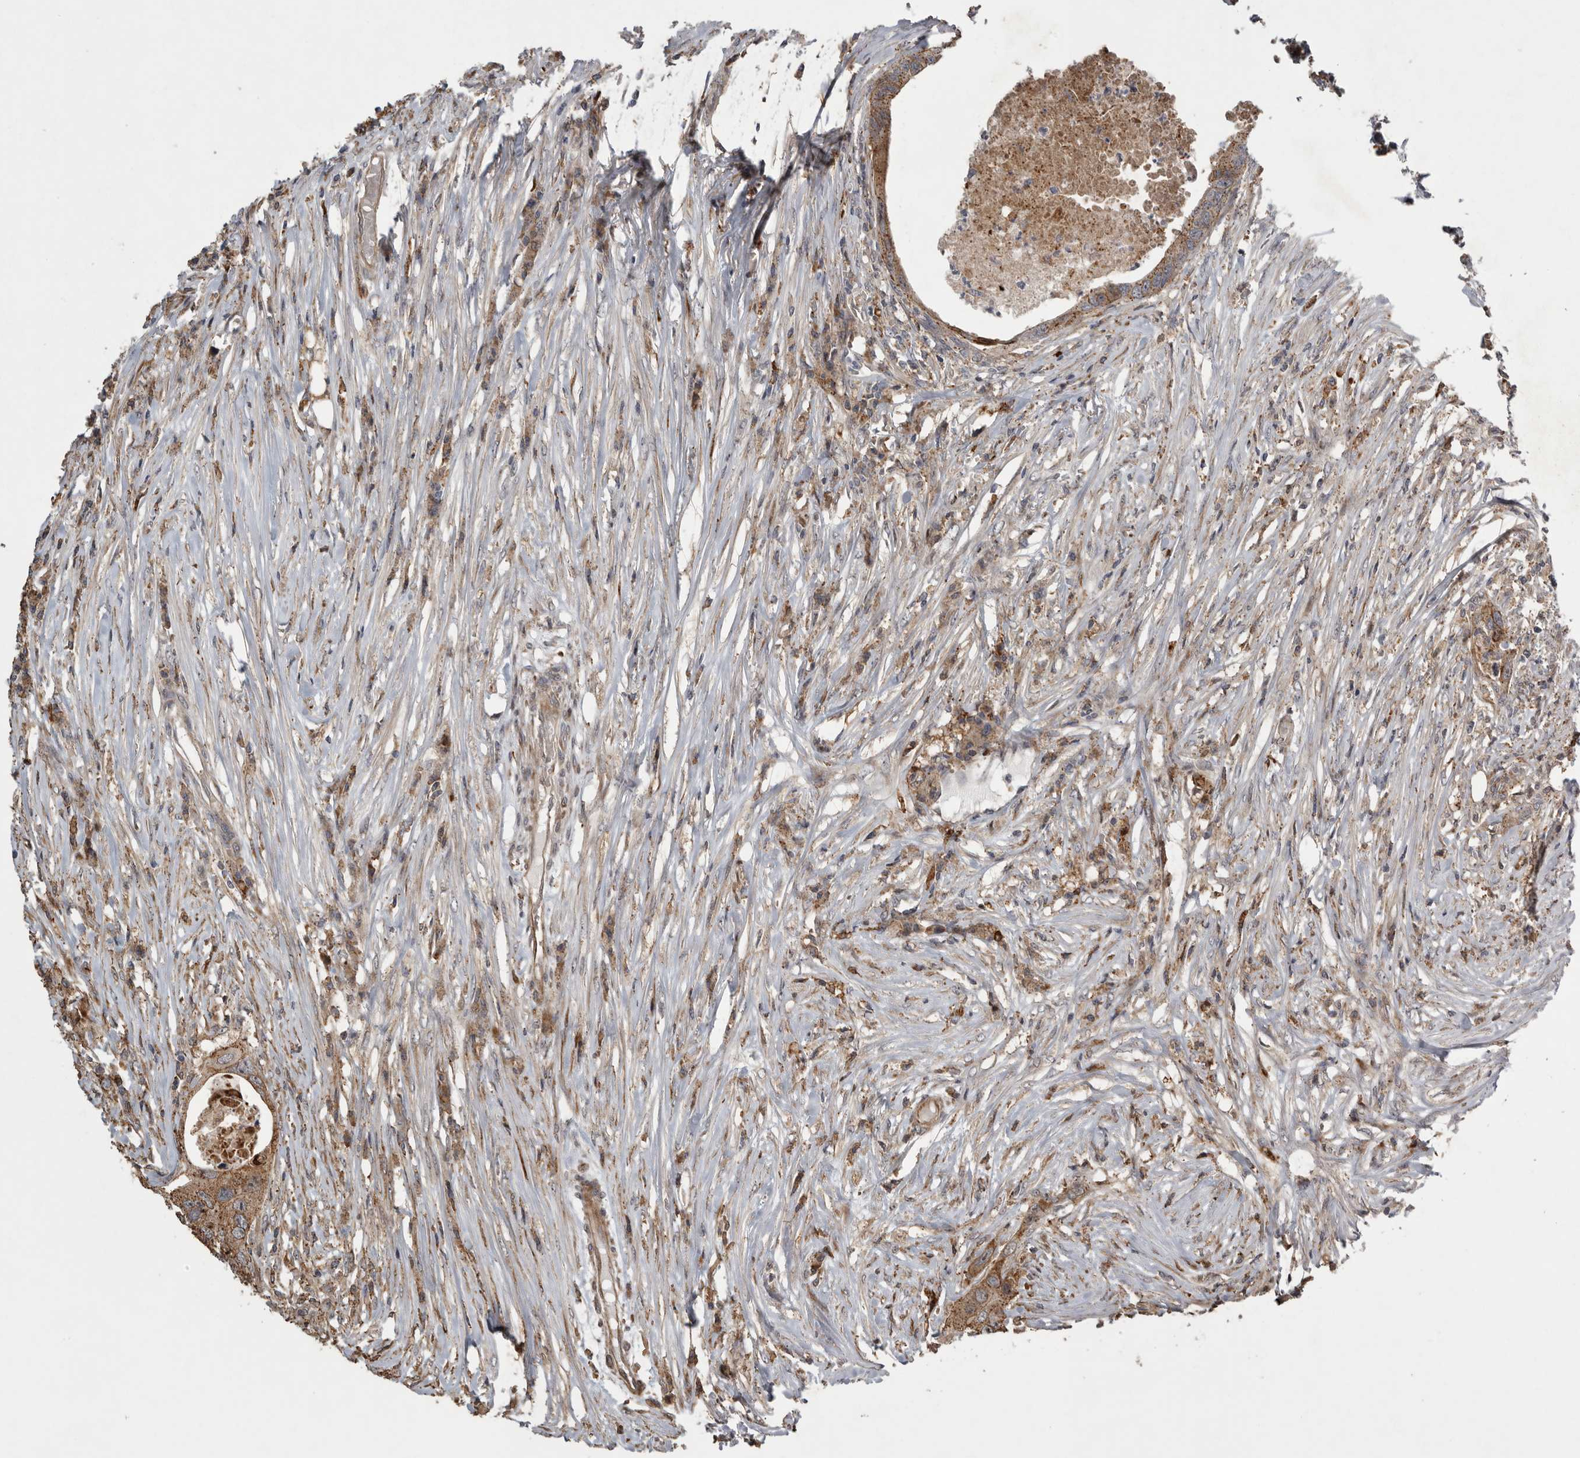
{"staining": {"intensity": "moderate", "quantity": ">75%", "location": "cytoplasmic/membranous"}, "tissue": "colorectal cancer", "cell_type": "Tumor cells", "image_type": "cancer", "snomed": [{"axis": "morphology", "description": "Adenocarcinoma, NOS"}, {"axis": "topography", "description": "Colon"}], "caption": "The immunohistochemical stain shows moderate cytoplasmic/membranous positivity in tumor cells of colorectal cancer (adenocarcinoma) tissue. (DAB IHC, brown staining for protein, blue staining for nuclei).", "gene": "MPDZ", "patient": {"sex": "male", "age": 71}}